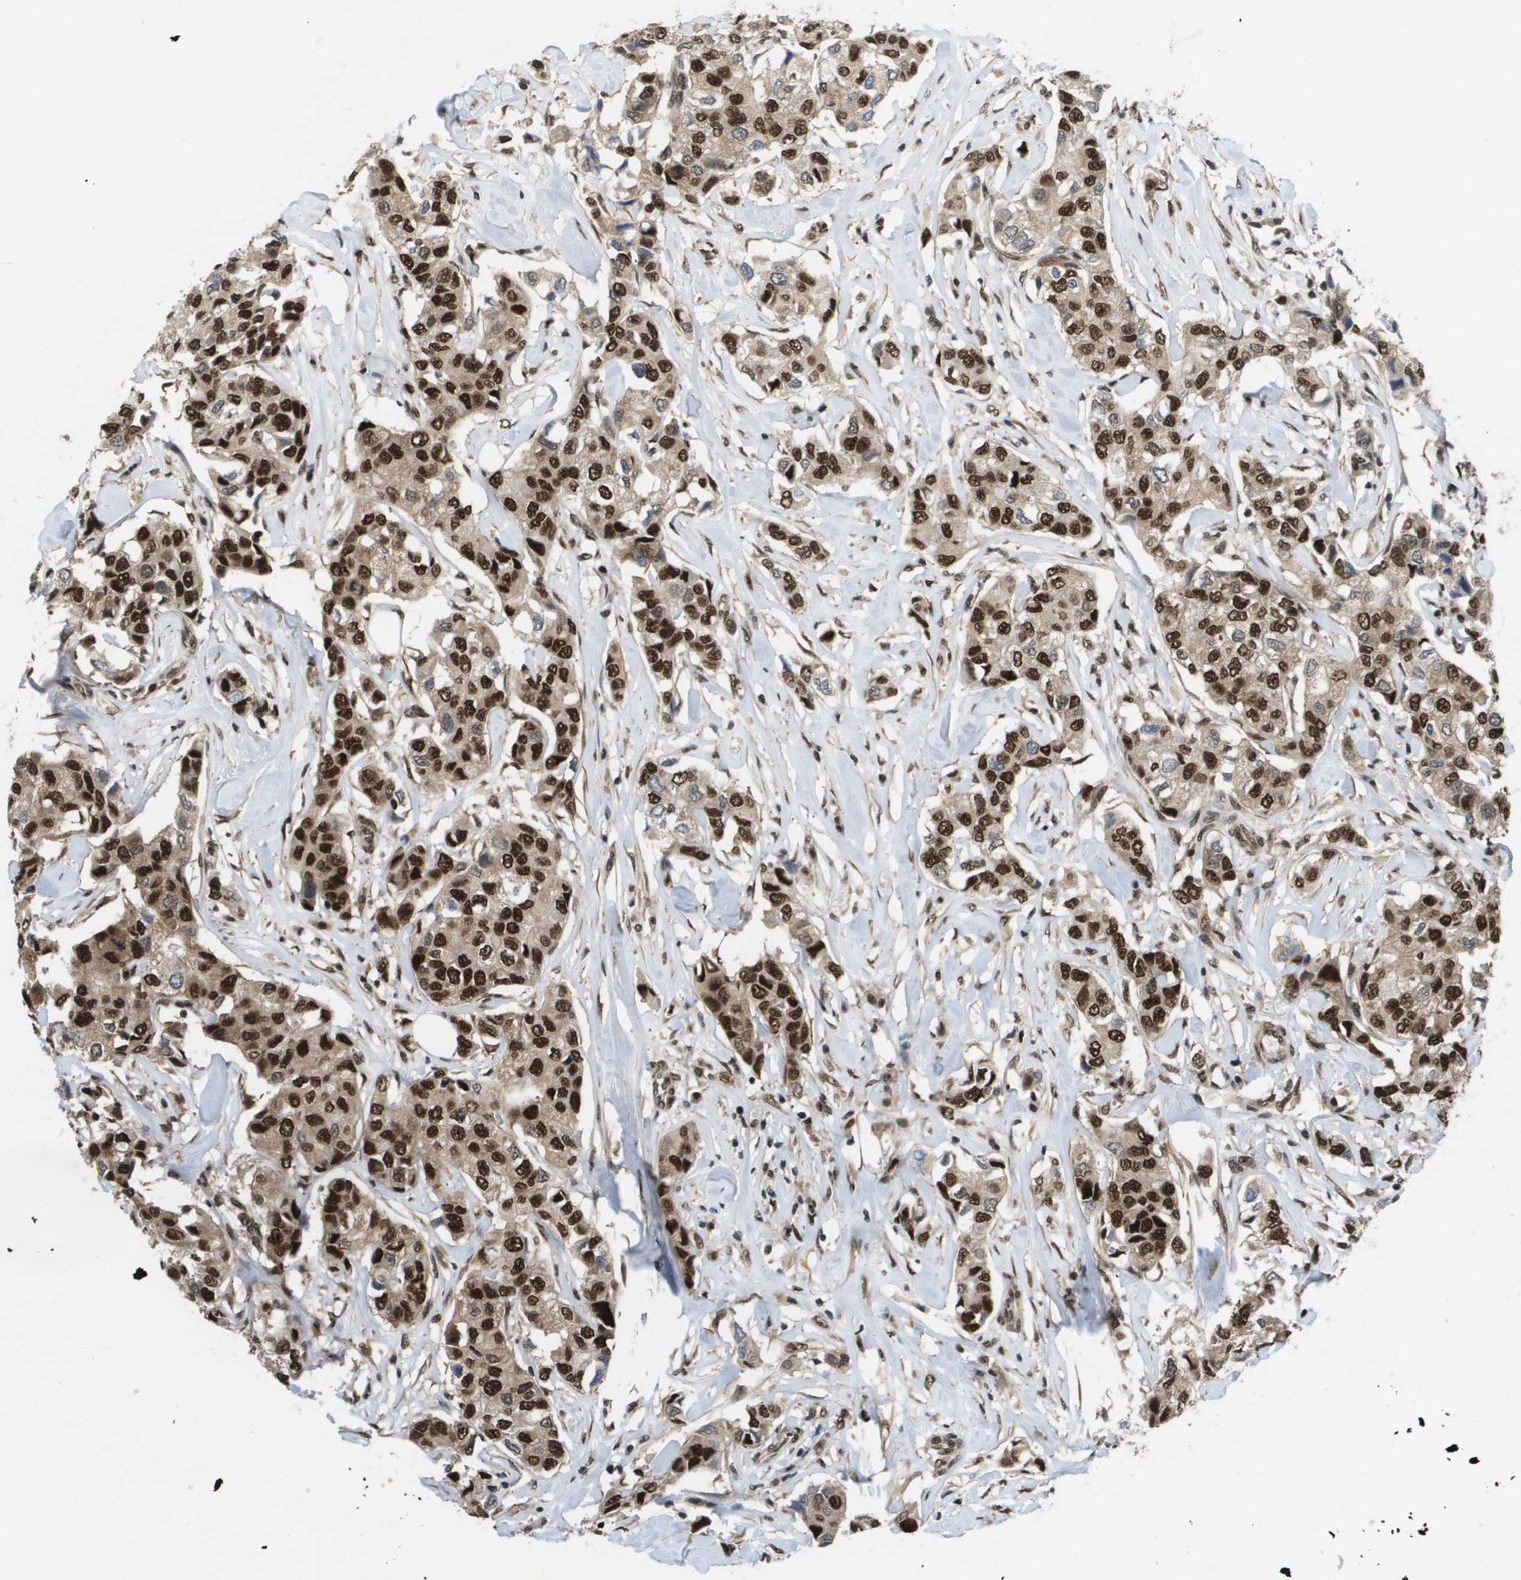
{"staining": {"intensity": "strong", "quantity": ">75%", "location": "cytoplasmic/membranous,nuclear"}, "tissue": "breast cancer", "cell_type": "Tumor cells", "image_type": "cancer", "snomed": [{"axis": "morphology", "description": "Duct carcinoma"}, {"axis": "topography", "description": "Breast"}], "caption": "Immunohistochemical staining of breast invasive ductal carcinoma exhibits strong cytoplasmic/membranous and nuclear protein positivity in approximately >75% of tumor cells. (IHC, brightfield microscopy, high magnification).", "gene": "PRCC", "patient": {"sex": "female", "age": 80}}